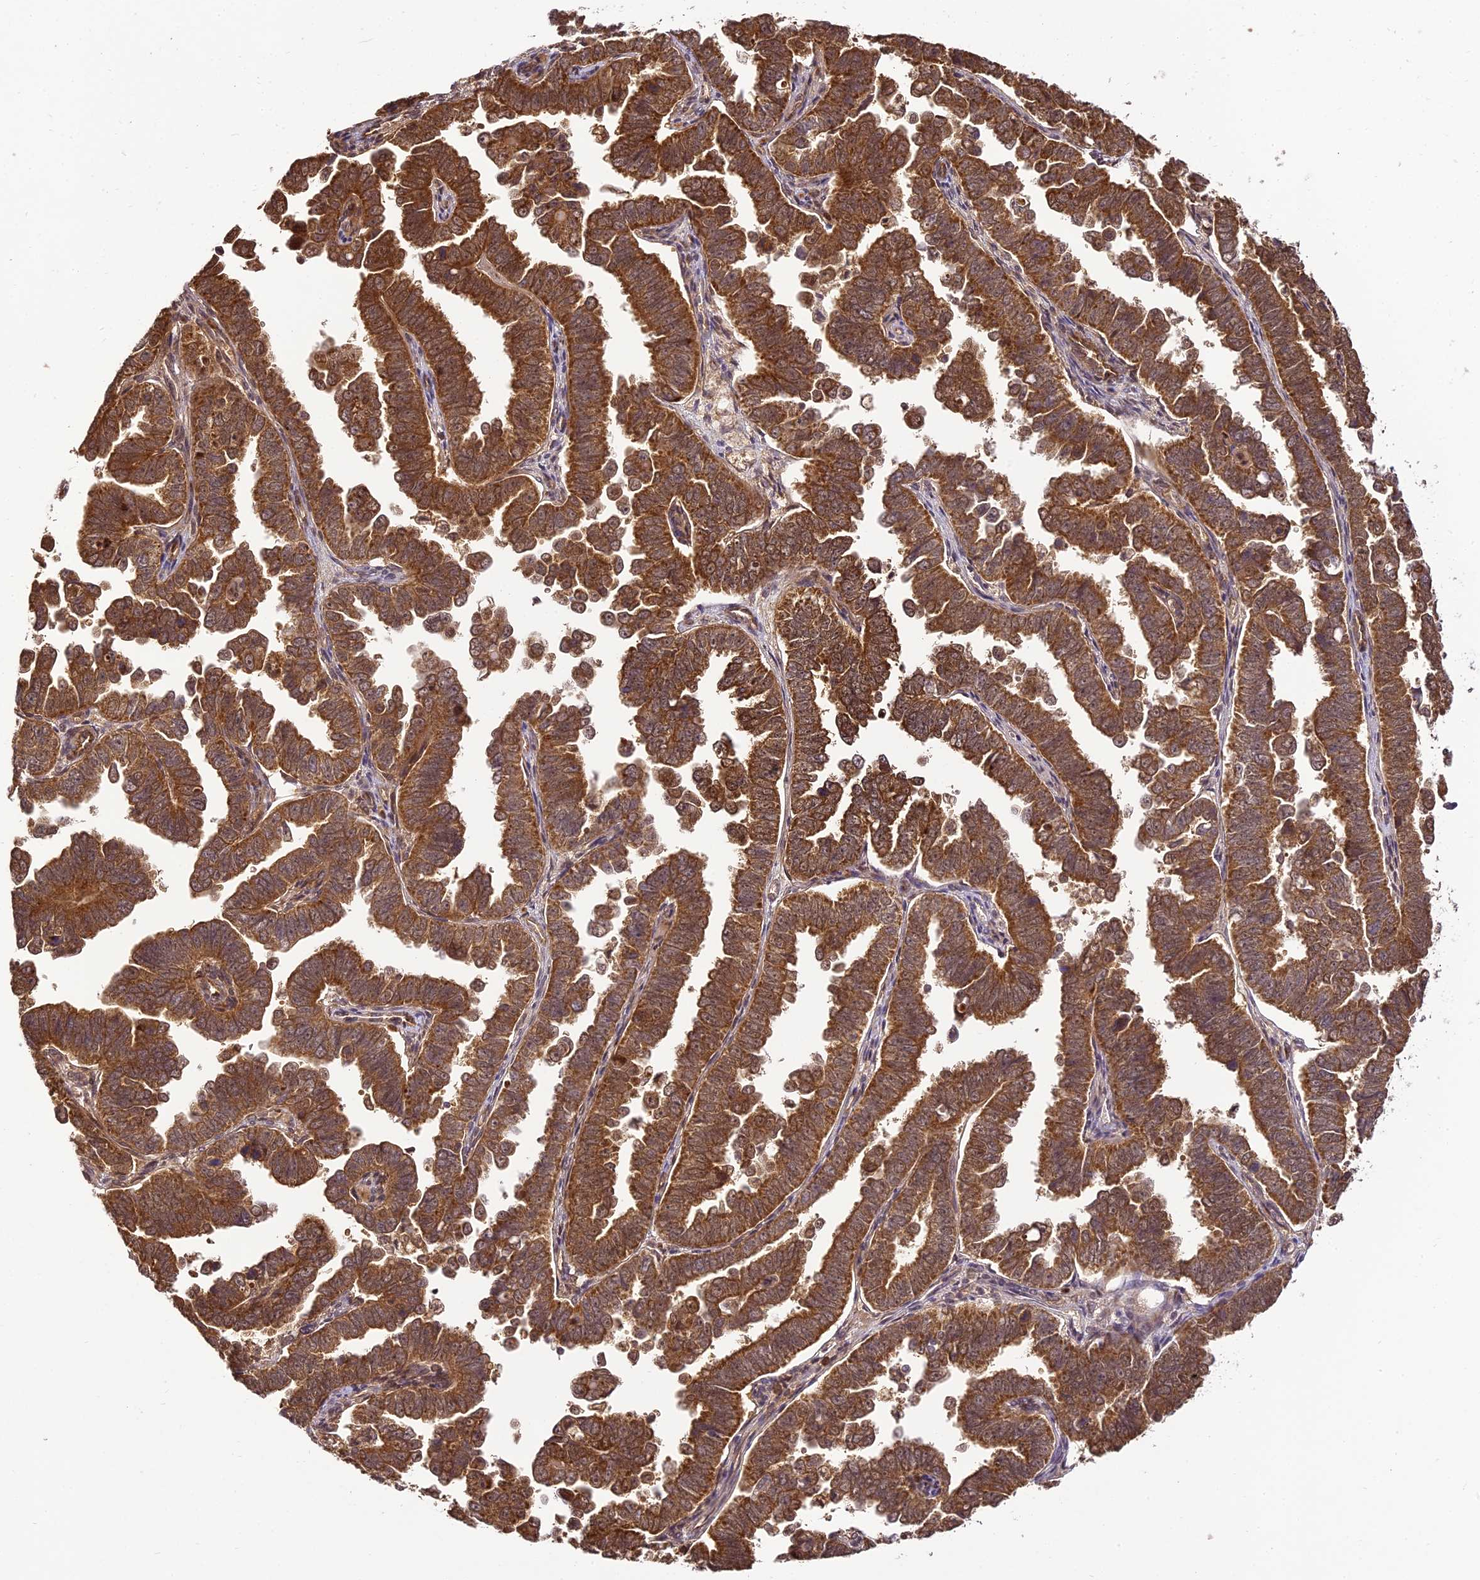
{"staining": {"intensity": "strong", "quantity": ">75%", "location": "cytoplasmic/membranous"}, "tissue": "endometrial cancer", "cell_type": "Tumor cells", "image_type": "cancer", "snomed": [{"axis": "morphology", "description": "Adenocarcinoma, NOS"}, {"axis": "topography", "description": "Endometrium"}], "caption": "Tumor cells demonstrate high levels of strong cytoplasmic/membranous expression in about >75% of cells in adenocarcinoma (endometrial). (Stains: DAB in brown, nuclei in blue, Microscopy: brightfield microscopy at high magnification).", "gene": "BCDIN3D", "patient": {"sex": "female", "age": 75}}